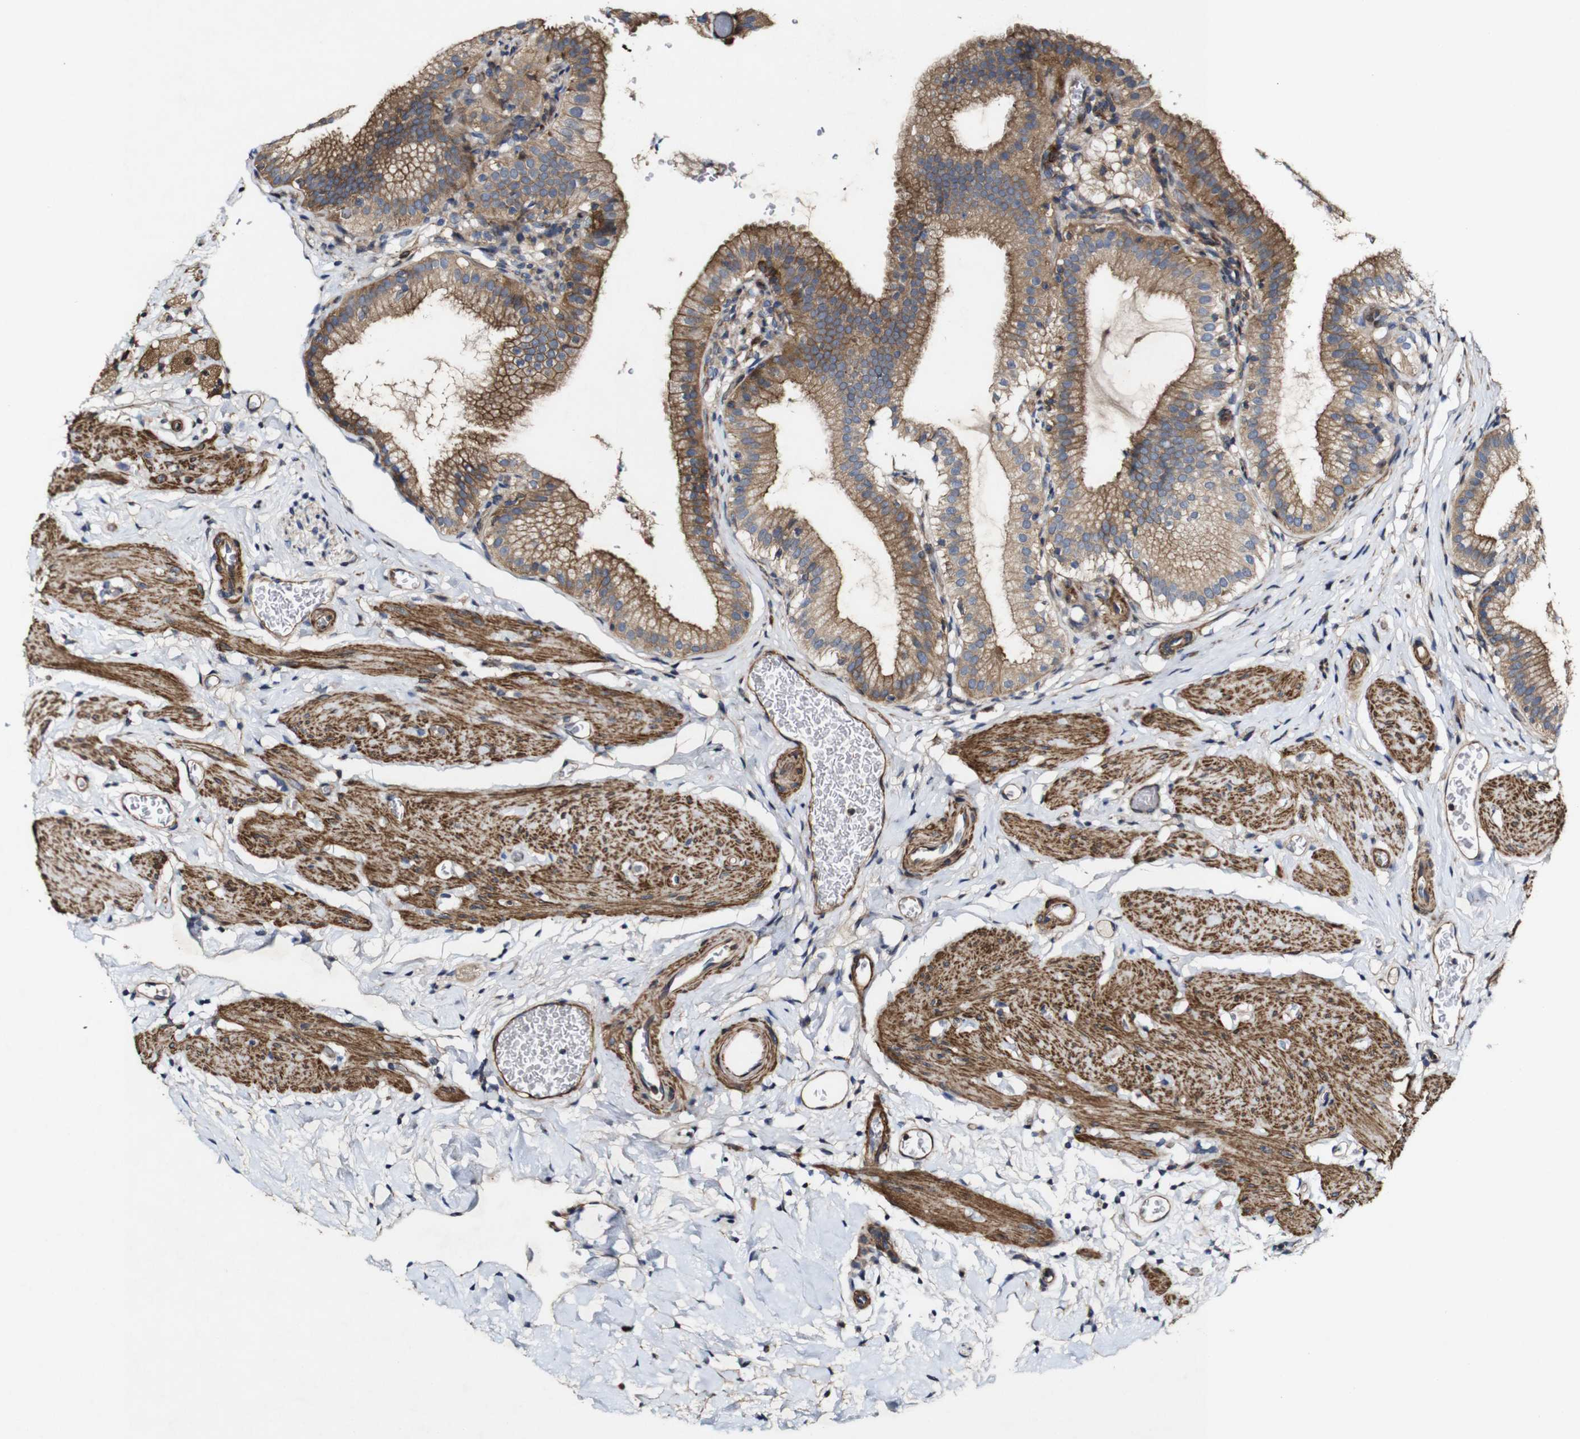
{"staining": {"intensity": "moderate", "quantity": ">75%", "location": "cytoplasmic/membranous"}, "tissue": "gallbladder", "cell_type": "Glandular cells", "image_type": "normal", "snomed": [{"axis": "morphology", "description": "Normal tissue, NOS"}, {"axis": "topography", "description": "Gallbladder"}], "caption": "Immunohistochemistry histopathology image of benign human gallbladder stained for a protein (brown), which shows medium levels of moderate cytoplasmic/membranous expression in about >75% of glandular cells.", "gene": "GSDME", "patient": {"sex": "male", "age": 54}}